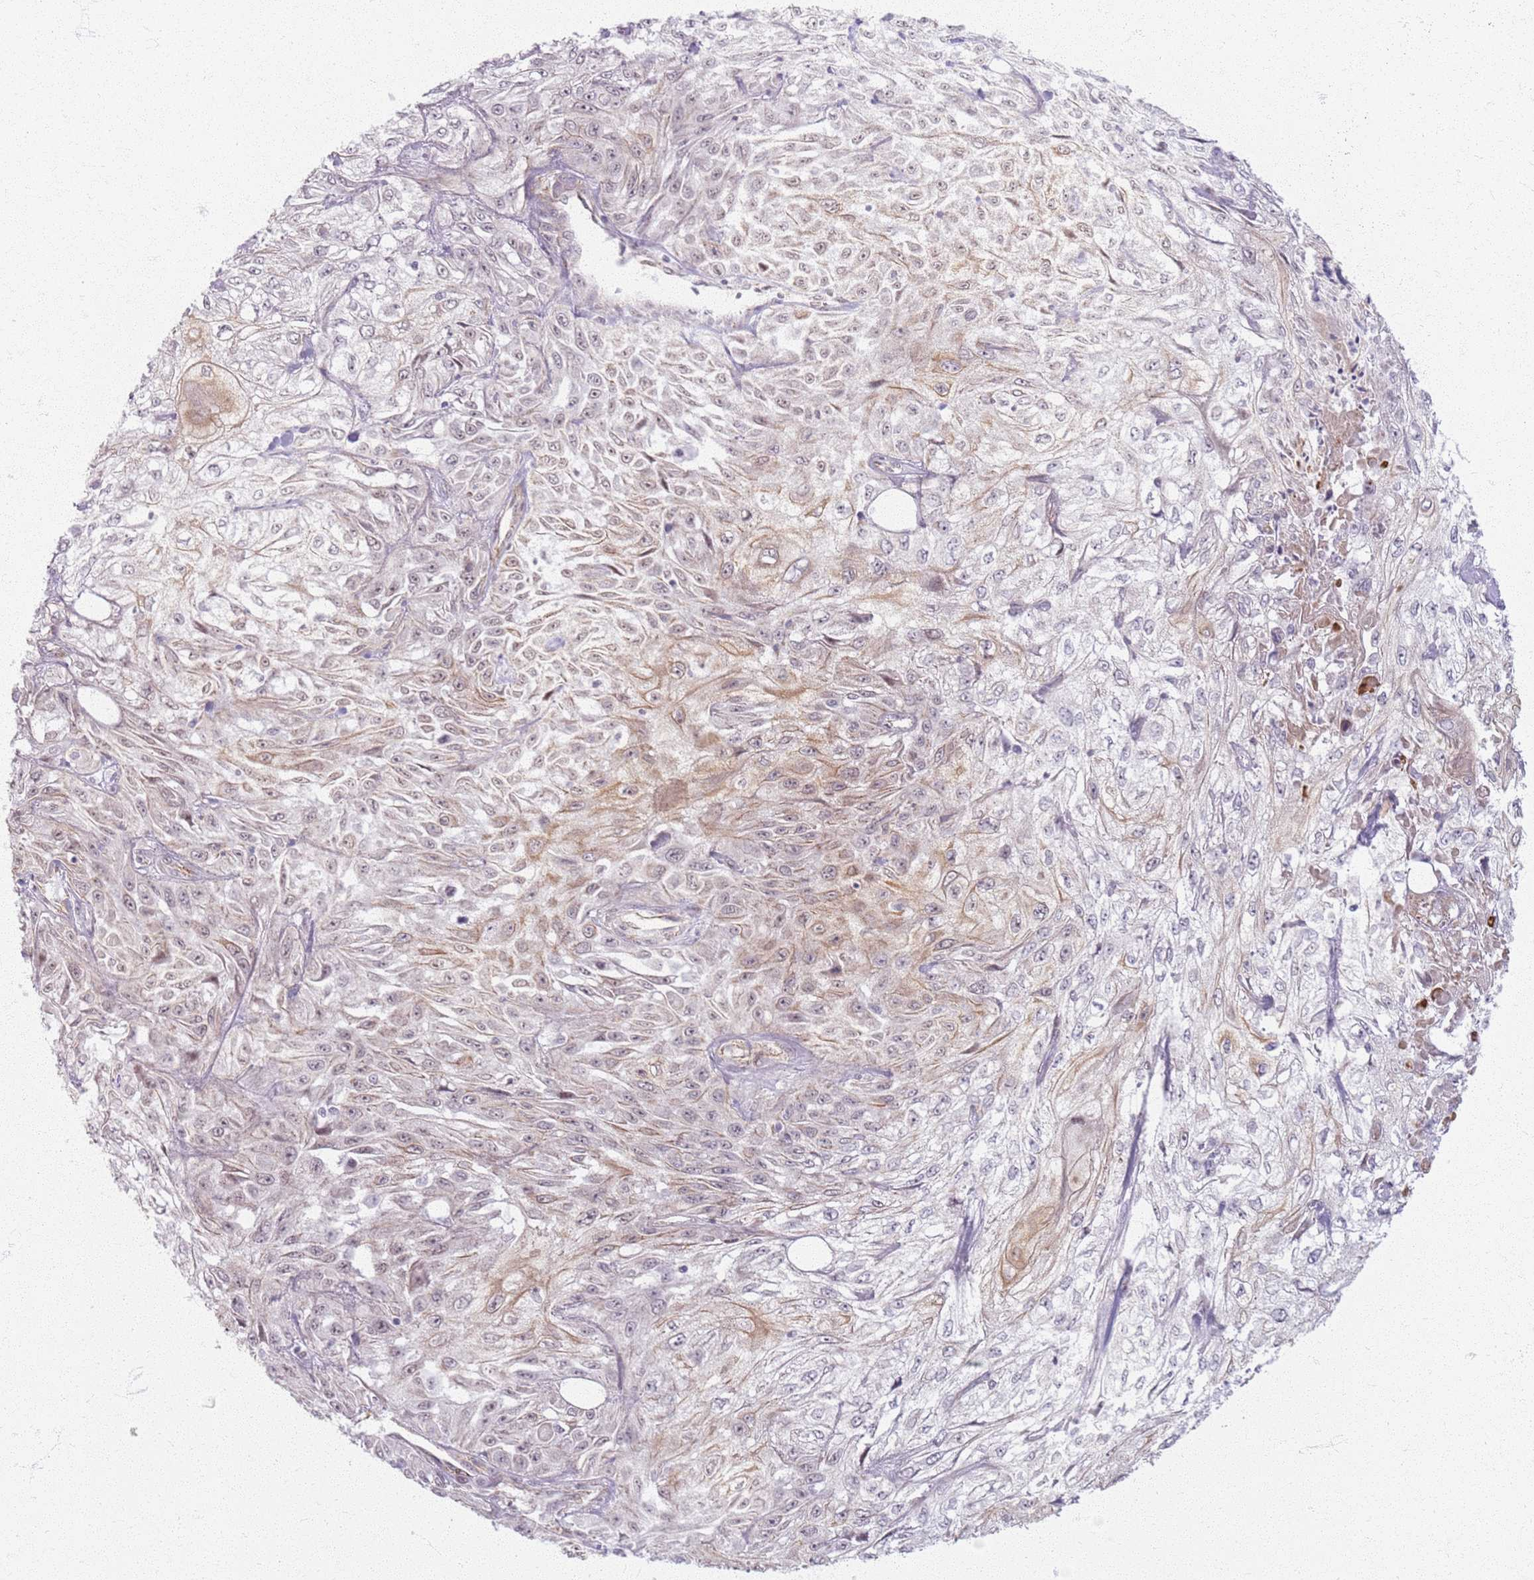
{"staining": {"intensity": "weak", "quantity": "25%-75%", "location": "cytoplasmic/membranous"}, "tissue": "skin cancer", "cell_type": "Tumor cells", "image_type": "cancer", "snomed": [{"axis": "morphology", "description": "Squamous cell carcinoma, NOS"}, {"axis": "morphology", "description": "Squamous cell carcinoma, metastatic, NOS"}, {"axis": "topography", "description": "Skin"}, {"axis": "topography", "description": "Lymph node"}], "caption": "Immunohistochemical staining of human metastatic squamous cell carcinoma (skin) demonstrates weak cytoplasmic/membranous protein expression in about 25%-75% of tumor cells.", "gene": "KCNA5", "patient": {"sex": "male", "age": 75}}